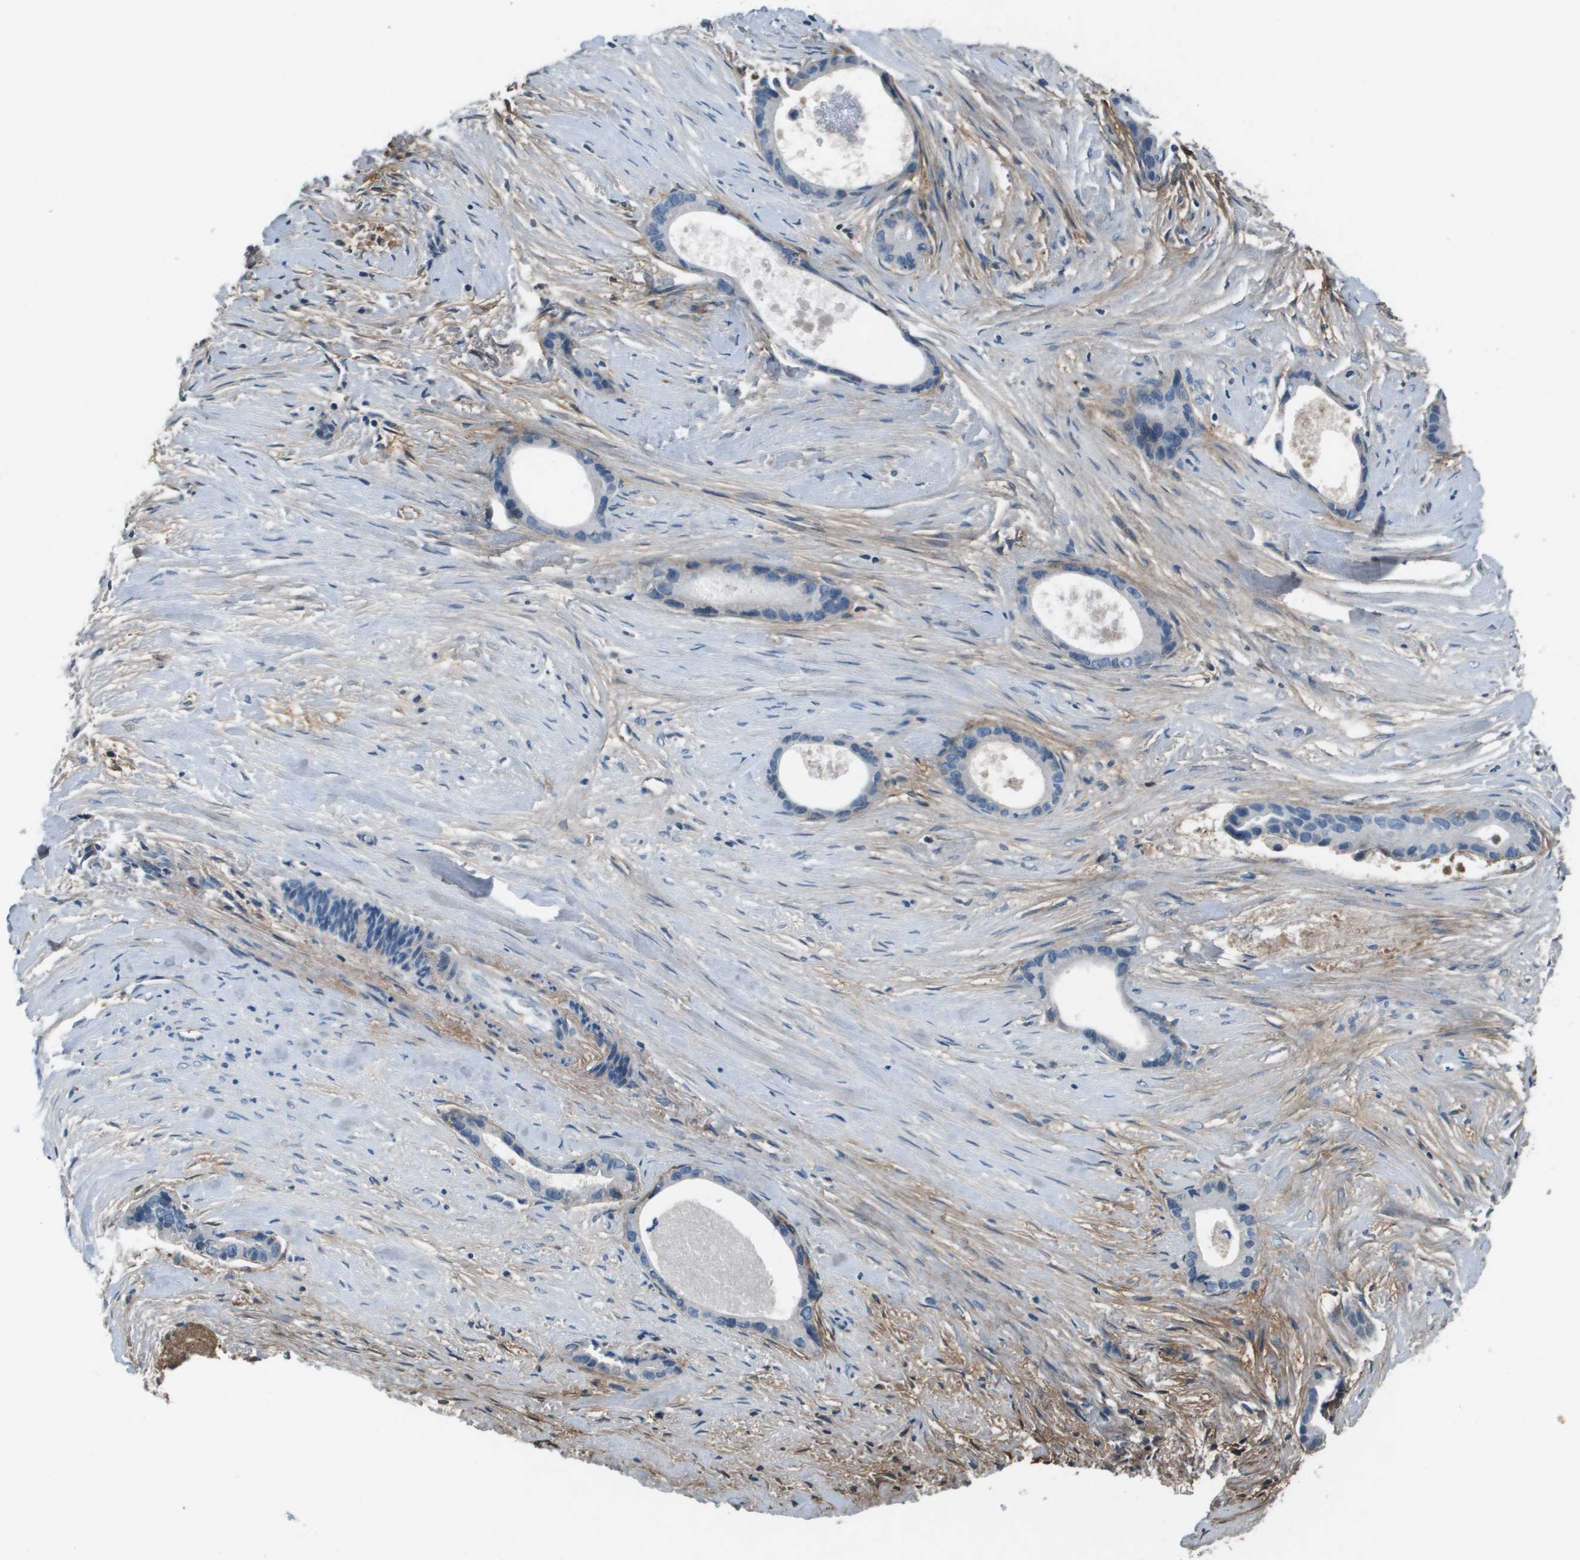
{"staining": {"intensity": "negative", "quantity": "none", "location": "none"}, "tissue": "liver cancer", "cell_type": "Tumor cells", "image_type": "cancer", "snomed": [{"axis": "morphology", "description": "Cholangiocarcinoma"}, {"axis": "topography", "description": "Liver"}], "caption": "An image of human liver cancer is negative for staining in tumor cells.", "gene": "PCOLCE", "patient": {"sex": "female", "age": 55}}